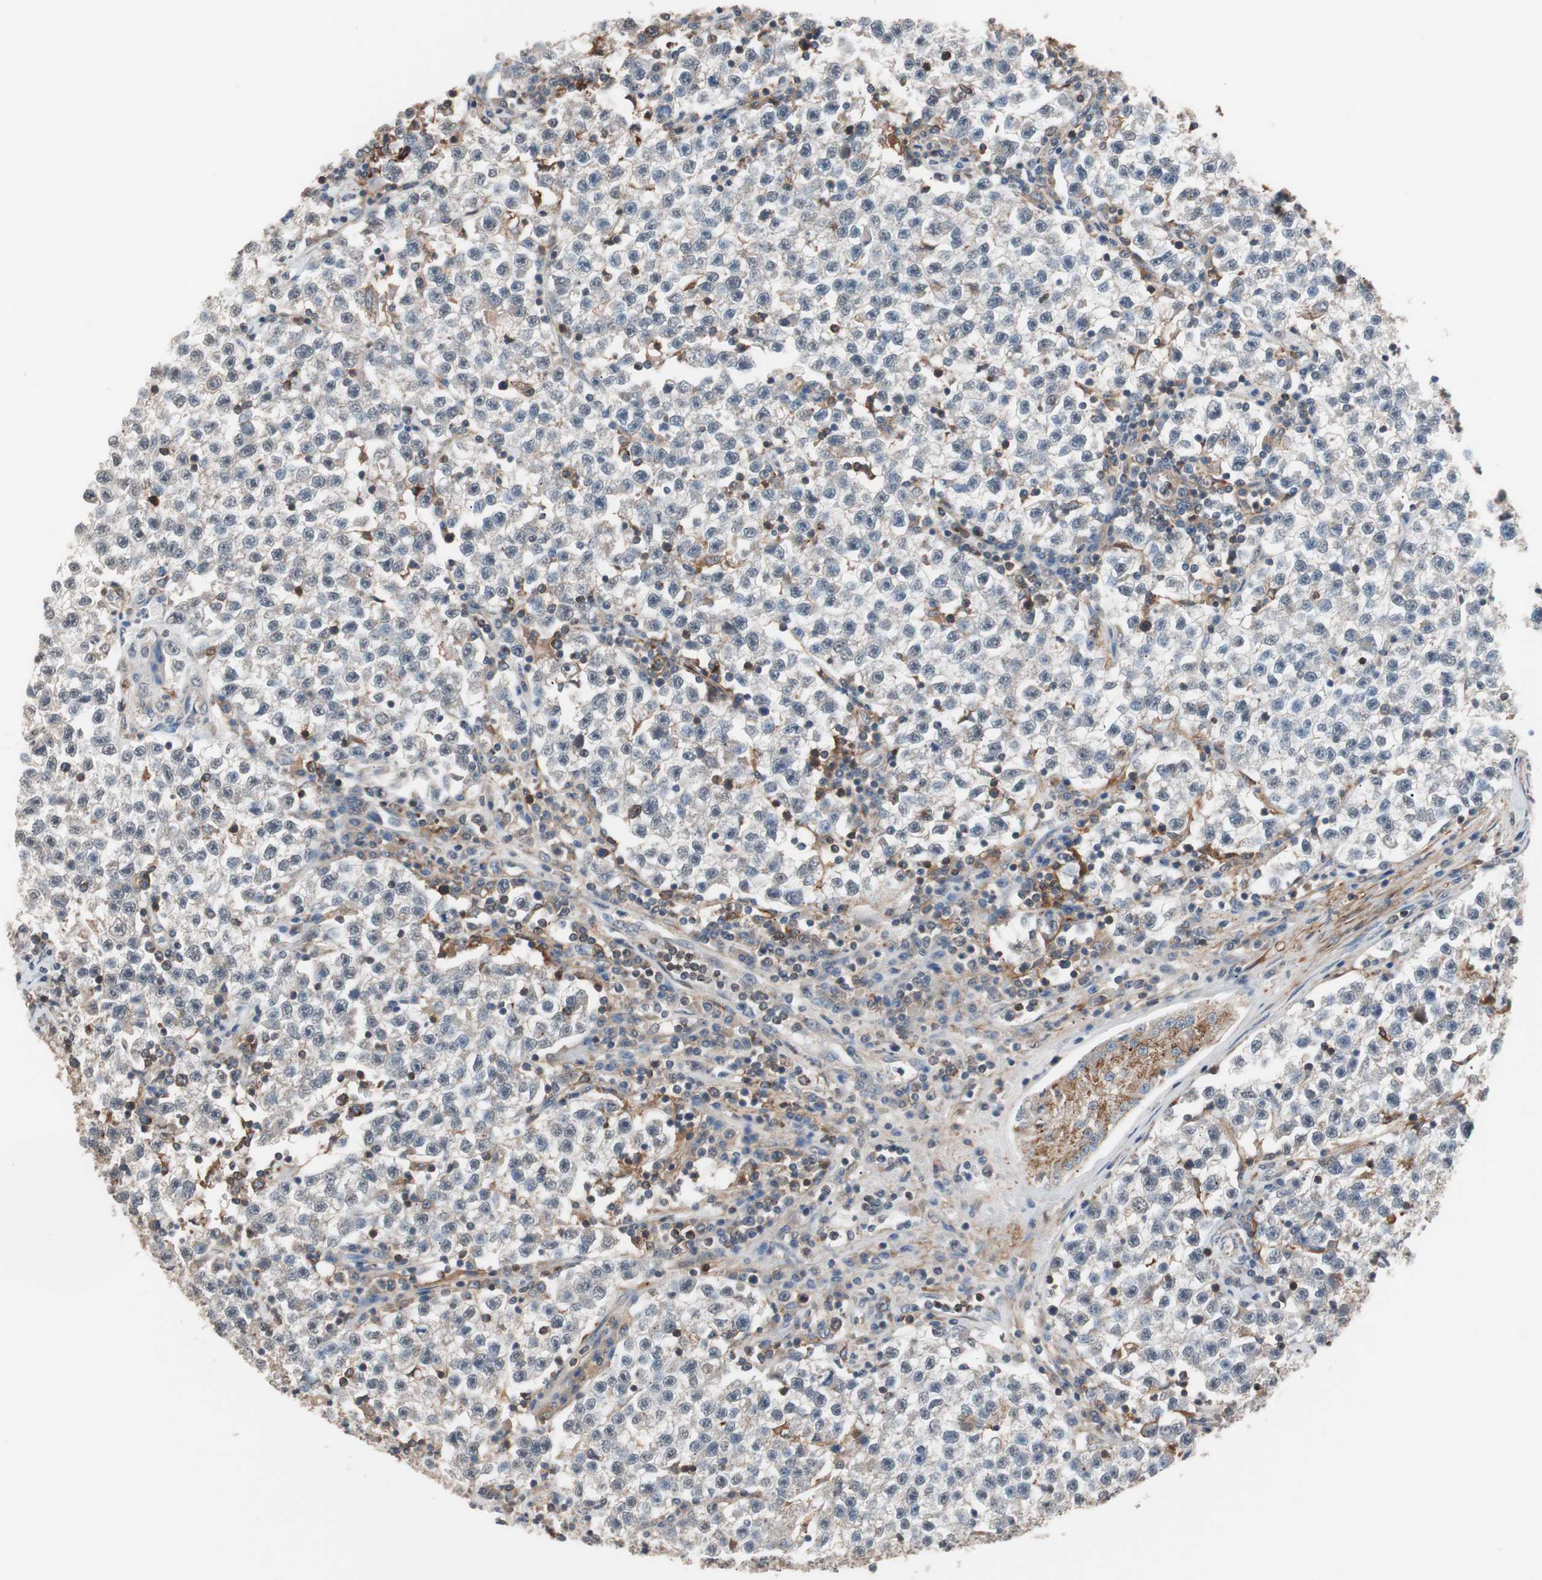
{"staining": {"intensity": "weak", "quantity": "<25%", "location": "cytoplasmic/membranous"}, "tissue": "testis cancer", "cell_type": "Tumor cells", "image_type": "cancer", "snomed": [{"axis": "morphology", "description": "Seminoma, NOS"}, {"axis": "topography", "description": "Testis"}], "caption": "High magnification brightfield microscopy of seminoma (testis) stained with DAB (brown) and counterstained with hematoxylin (blue): tumor cells show no significant staining. (Brightfield microscopy of DAB immunohistochemistry at high magnification).", "gene": "LITAF", "patient": {"sex": "male", "age": 22}}